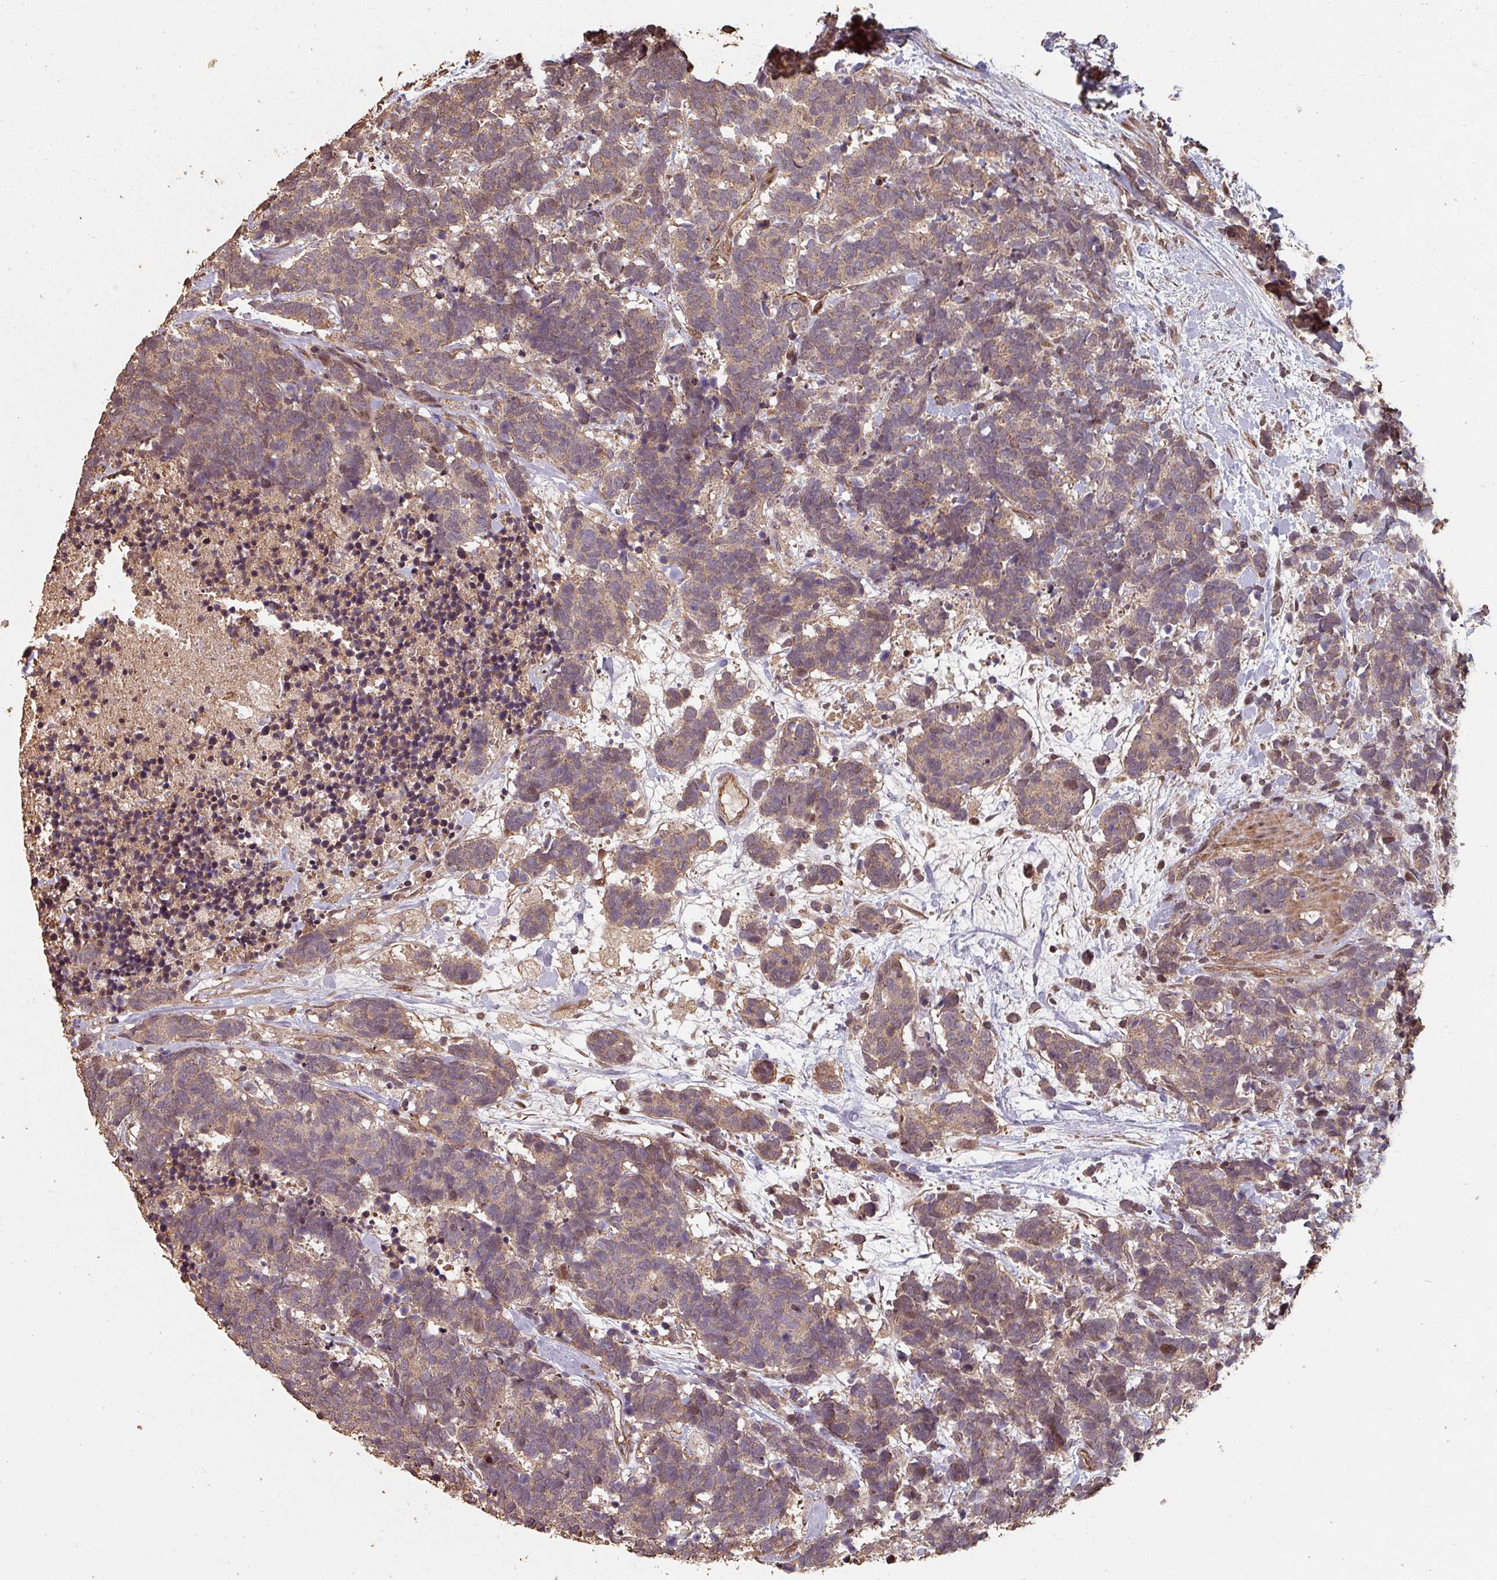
{"staining": {"intensity": "weak", "quantity": "25%-75%", "location": "cytoplasmic/membranous"}, "tissue": "carcinoid", "cell_type": "Tumor cells", "image_type": "cancer", "snomed": [{"axis": "morphology", "description": "Carcinoma, NOS"}, {"axis": "morphology", "description": "Carcinoid, malignant, NOS"}, {"axis": "topography", "description": "Prostate"}], "caption": "Tumor cells reveal low levels of weak cytoplasmic/membranous positivity in approximately 25%-75% of cells in human carcinoid.", "gene": "EID1", "patient": {"sex": "male", "age": 57}}